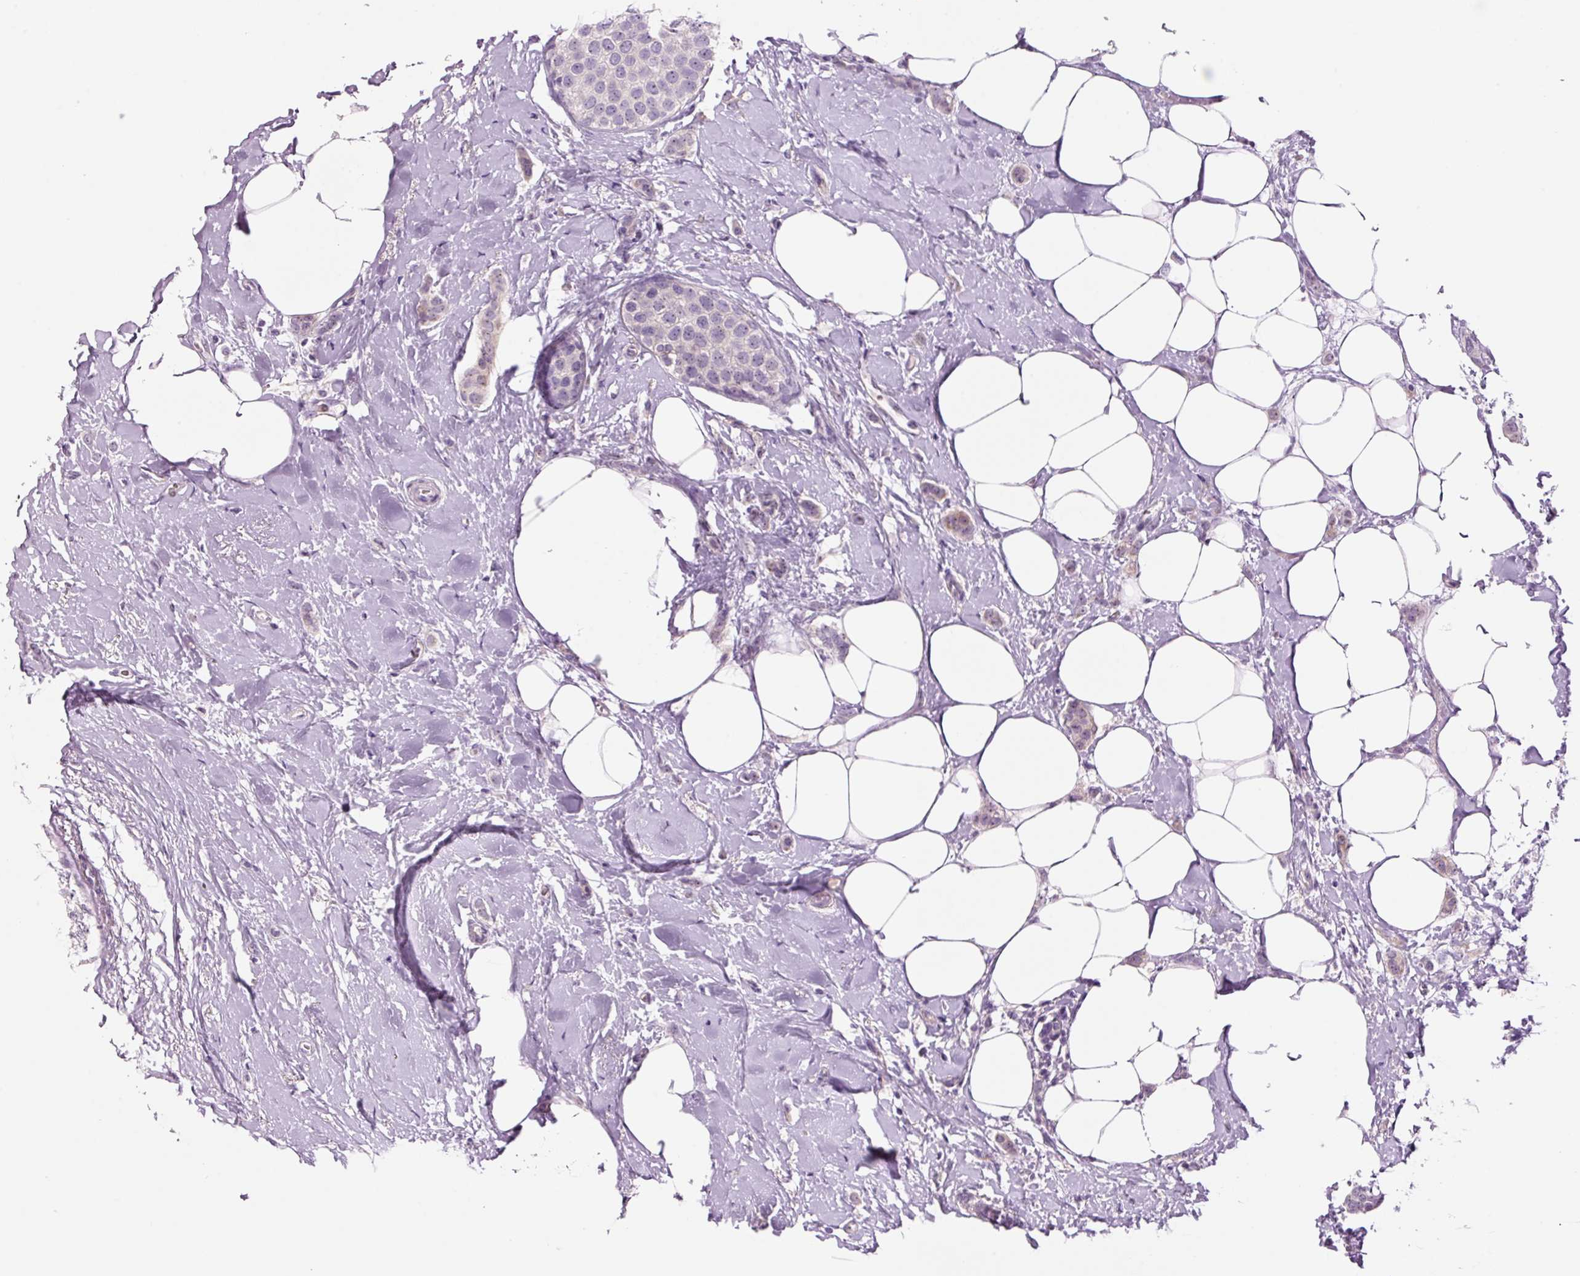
{"staining": {"intensity": "weak", "quantity": "<25%", "location": "nuclear"}, "tissue": "breast cancer", "cell_type": "Tumor cells", "image_type": "cancer", "snomed": [{"axis": "morphology", "description": "Duct carcinoma"}, {"axis": "topography", "description": "Breast"}], "caption": "Protein analysis of breast cancer demonstrates no significant expression in tumor cells.", "gene": "GCG", "patient": {"sex": "female", "age": 72}}